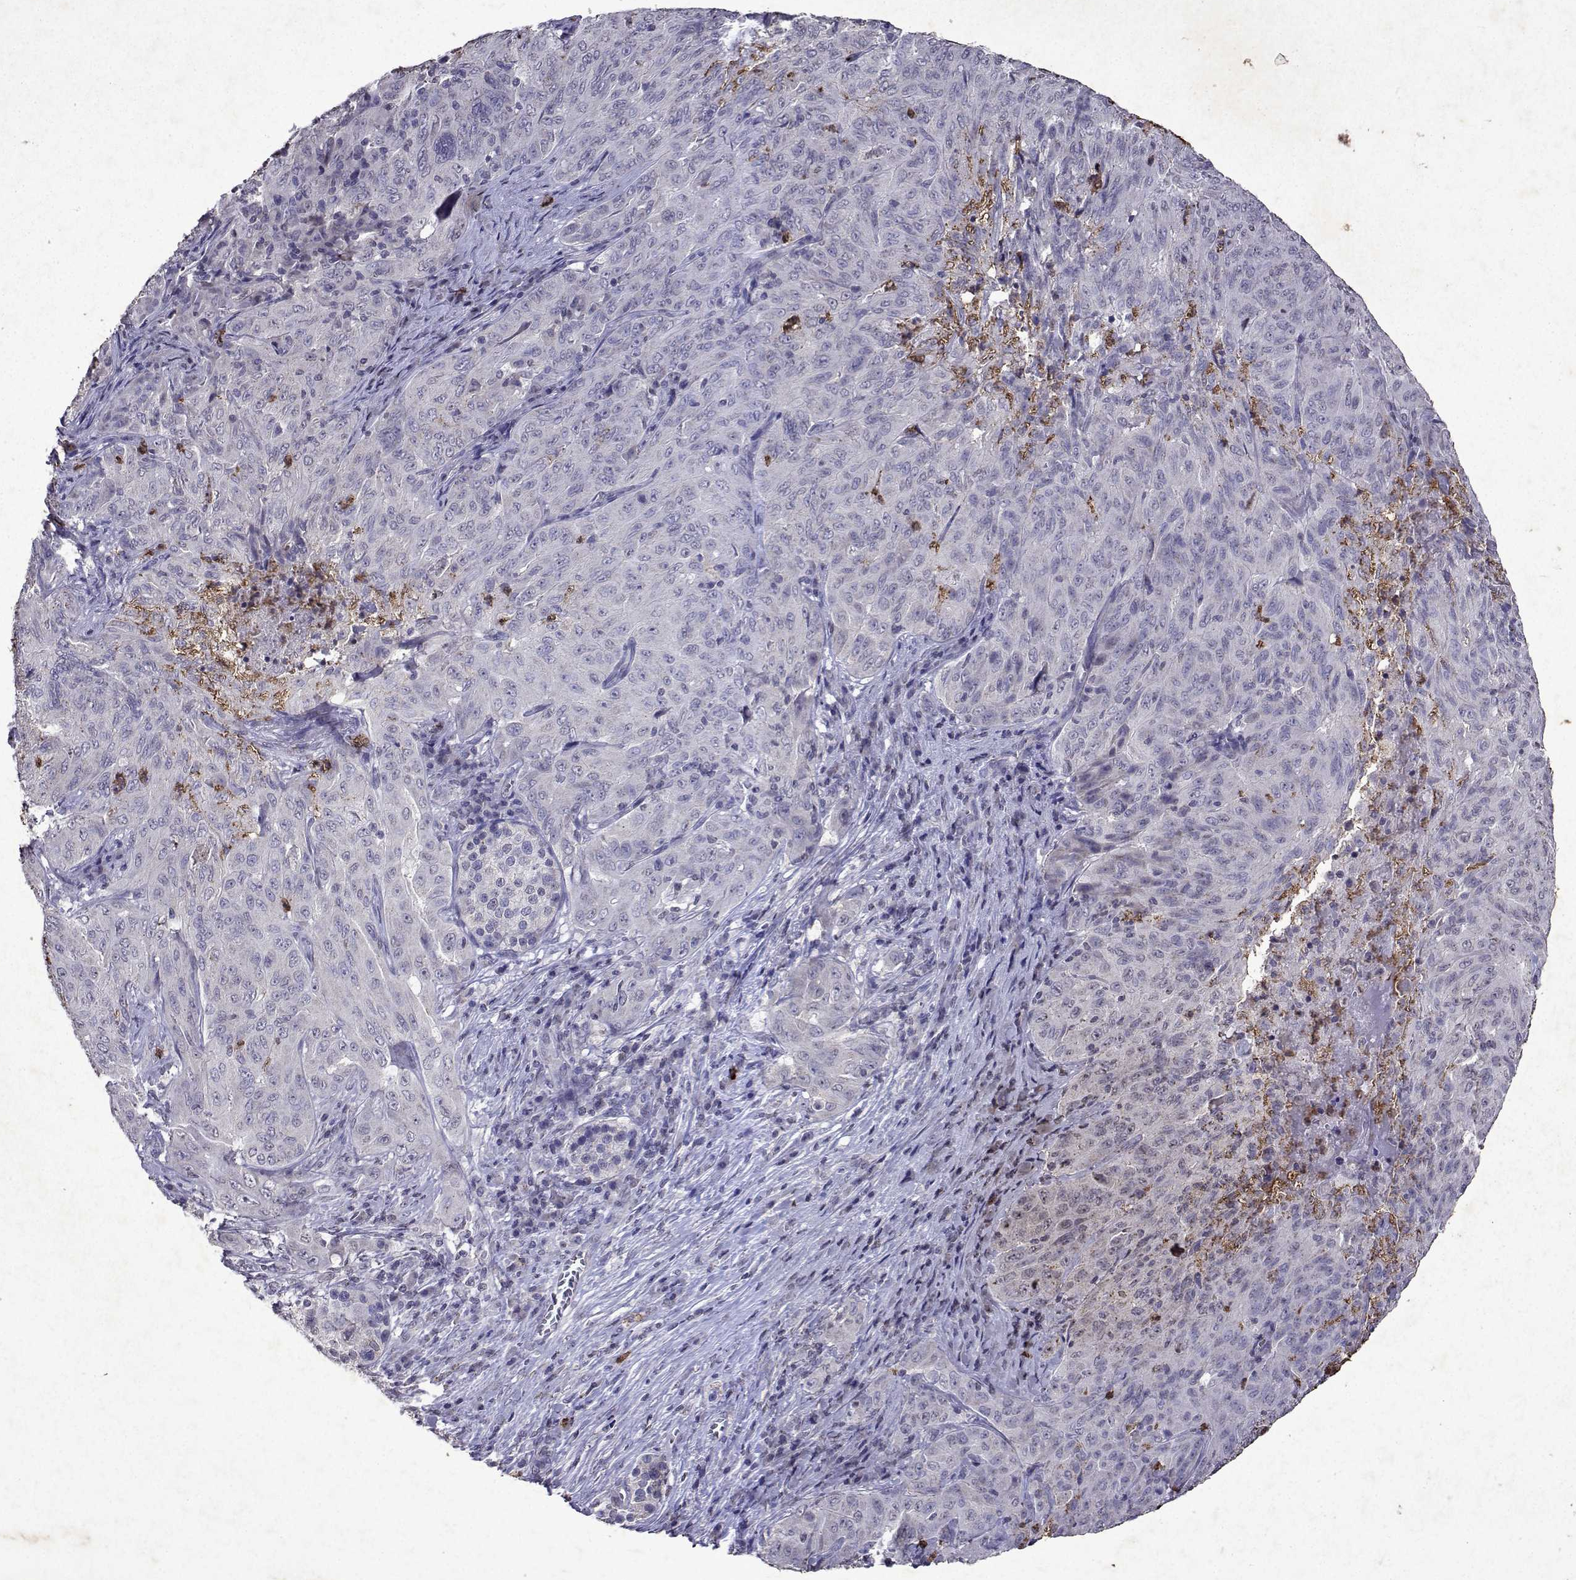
{"staining": {"intensity": "negative", "quantity": "none", "location": "none"}, "tissue": "pancreatic cancer", "cell_type": "Tumor cells", "image_type": "cancer", "snomed": [{"axis": "morphology", "description": "Adenocarcinoma, NOS"}, {"axis": "topography", "description": "Pancreas"}], "caption": "DAB (3,3'-diaminobenzidine) immunohistochemical staining of pancreatic cancer exhibits no significant staining in tumor cells.", "gene": "DUSP28", "patient": {"sex": "male", "age": 63}}